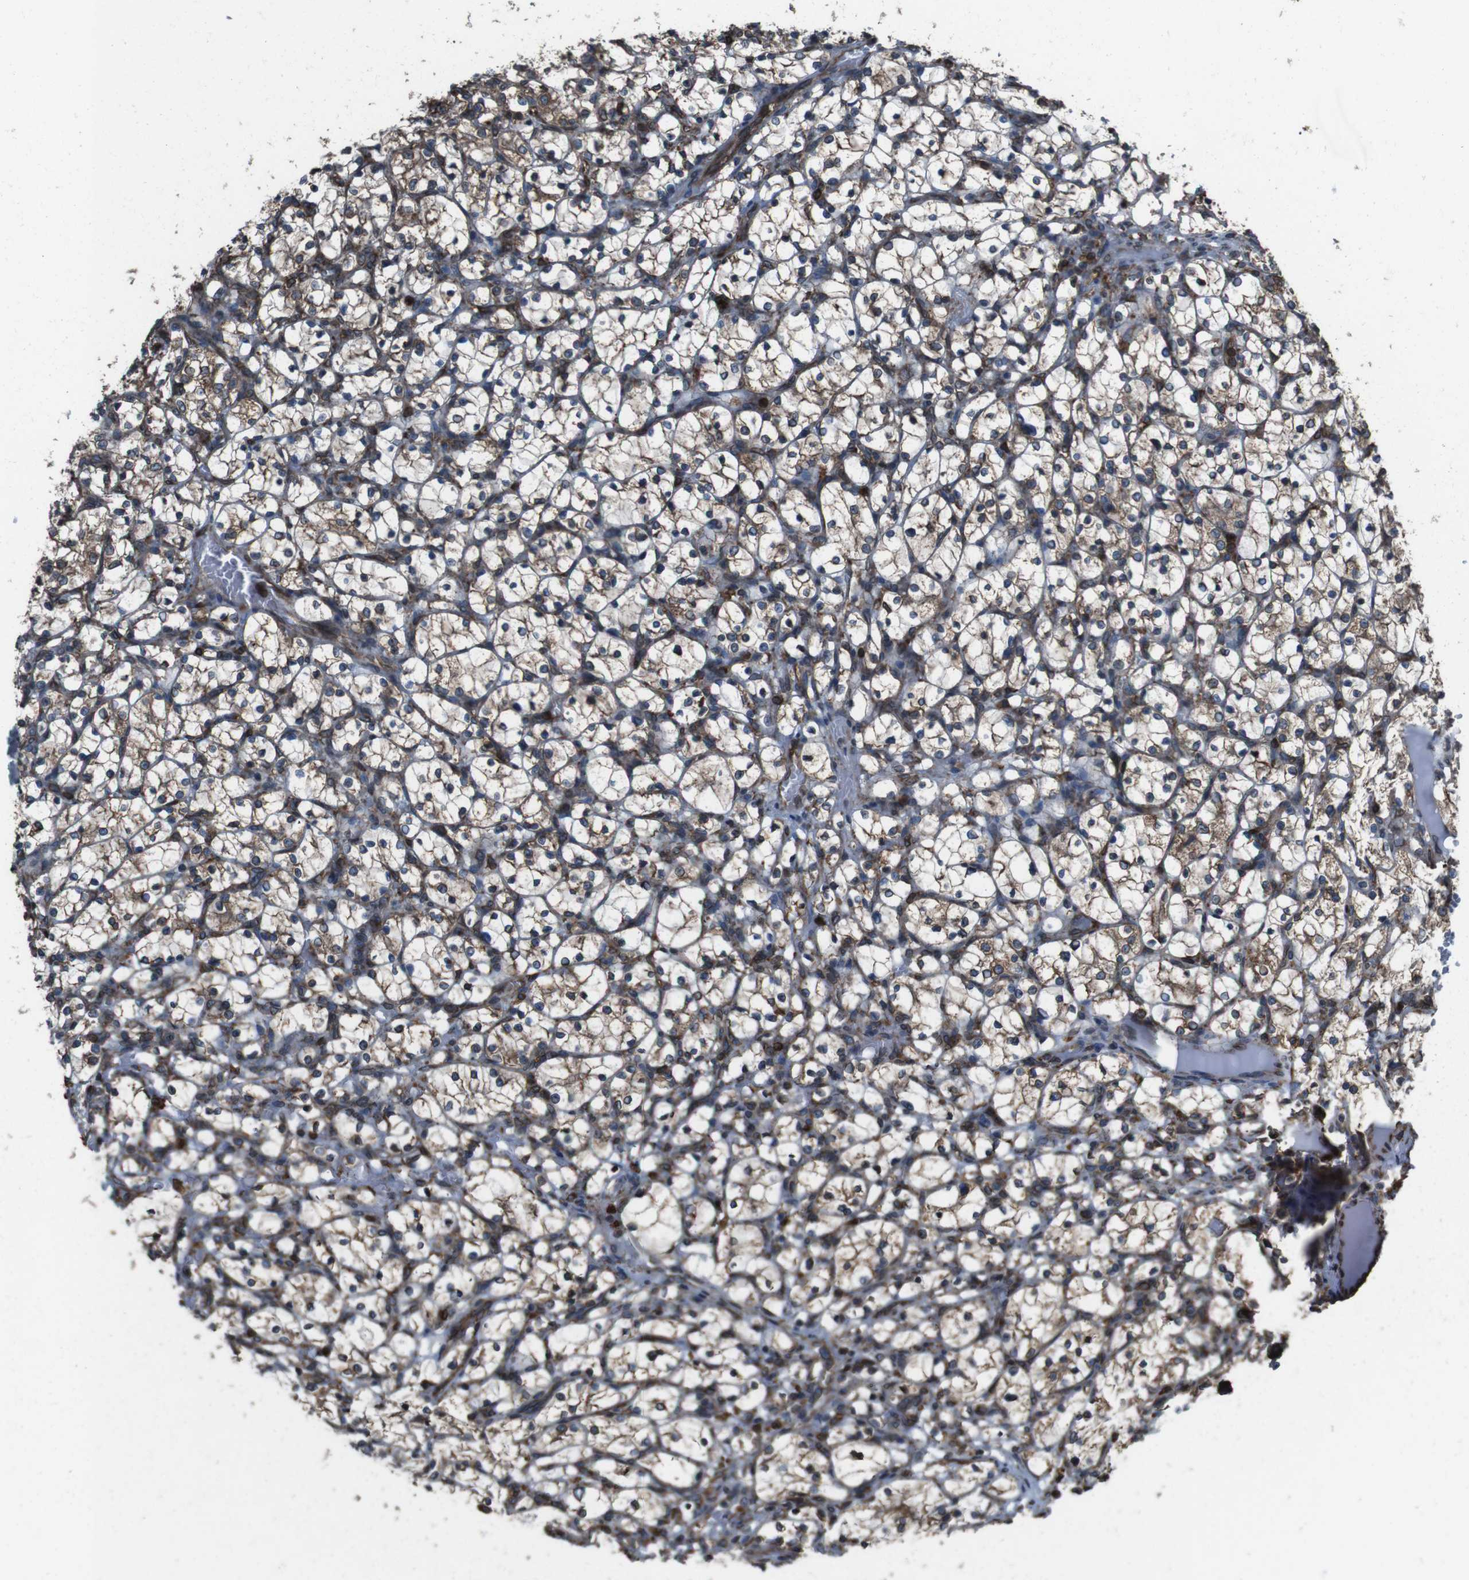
{"staining": {"intensity": "weak", "quantity": ">75%", "location": "cytoplasmic/membranous"}, "tissue": "renal cancer", "cell_type": "Tumor cells", "image_type": "cancer", "snomed": [{"axis": "morphology", "description": "Adenocarcinoma, NOS"}, {"axis": "topography", "description": "Kidney"}], "caption": "DAB immunohistochemical staining of adenocarcinoma (renal) displays weak cytoplasmic/membranous protein expression in approximately >75% of tumor cells.", "gene": "APMAP", "patient": {"sex": "female", "age": 69}}